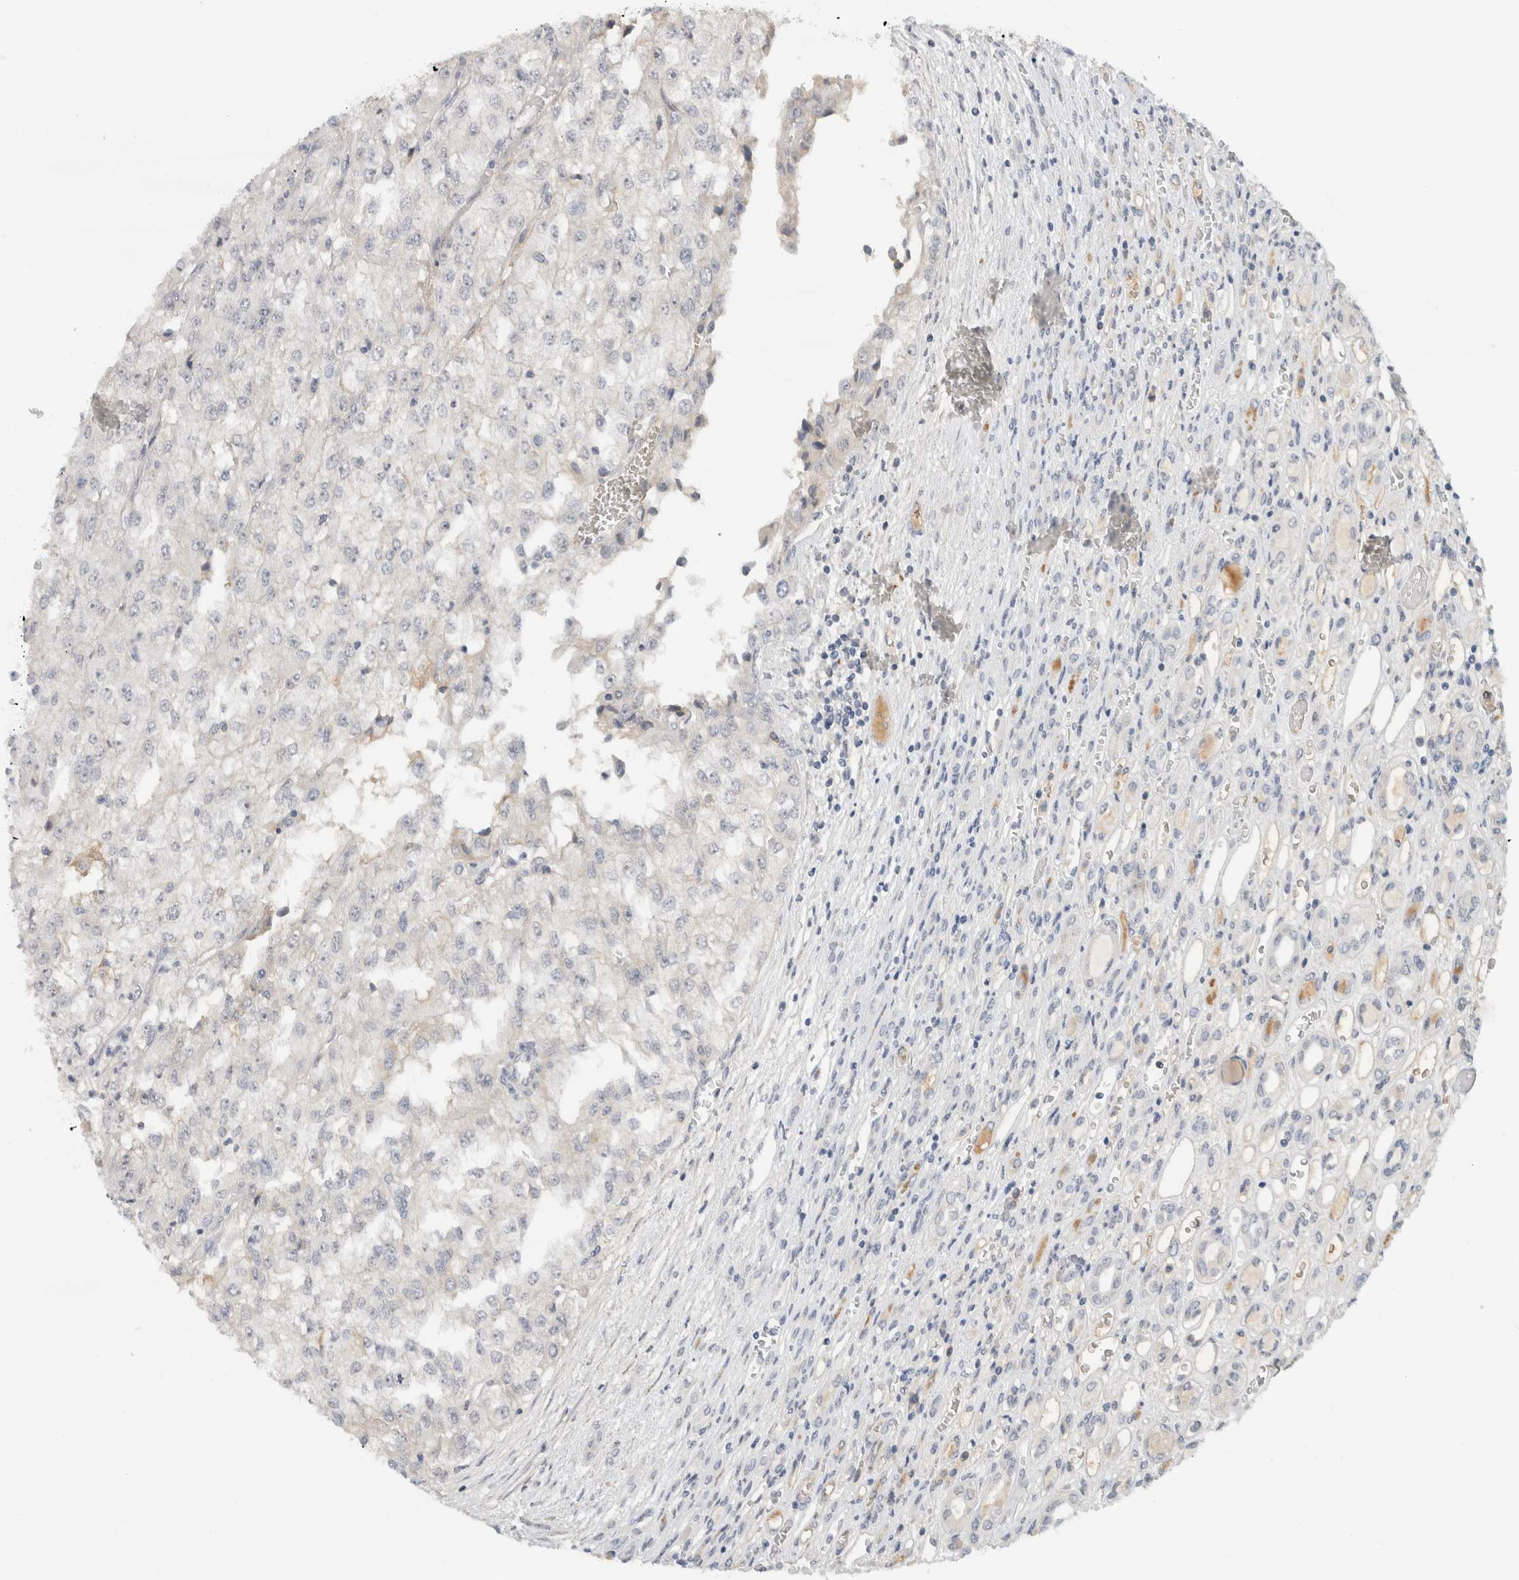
{"staining": {"intensity": "negative", "quantity": "none", "location": "none"}, "tissue": "renal cancer", "cell_type": "Tumor cells", "image_type": "cancer", "snomed": [{"axis": "morphology", "description": "Adenocarcinoma, NOS"}, {"axis": "topography", "description": "Kidney"}], "caption": "This is an IHC histopathology image of human renal adenocarcinoma. There is no staining in tumor cells.", "gene": "HCN3", "patient": {"sex": "female", "age": 54}}